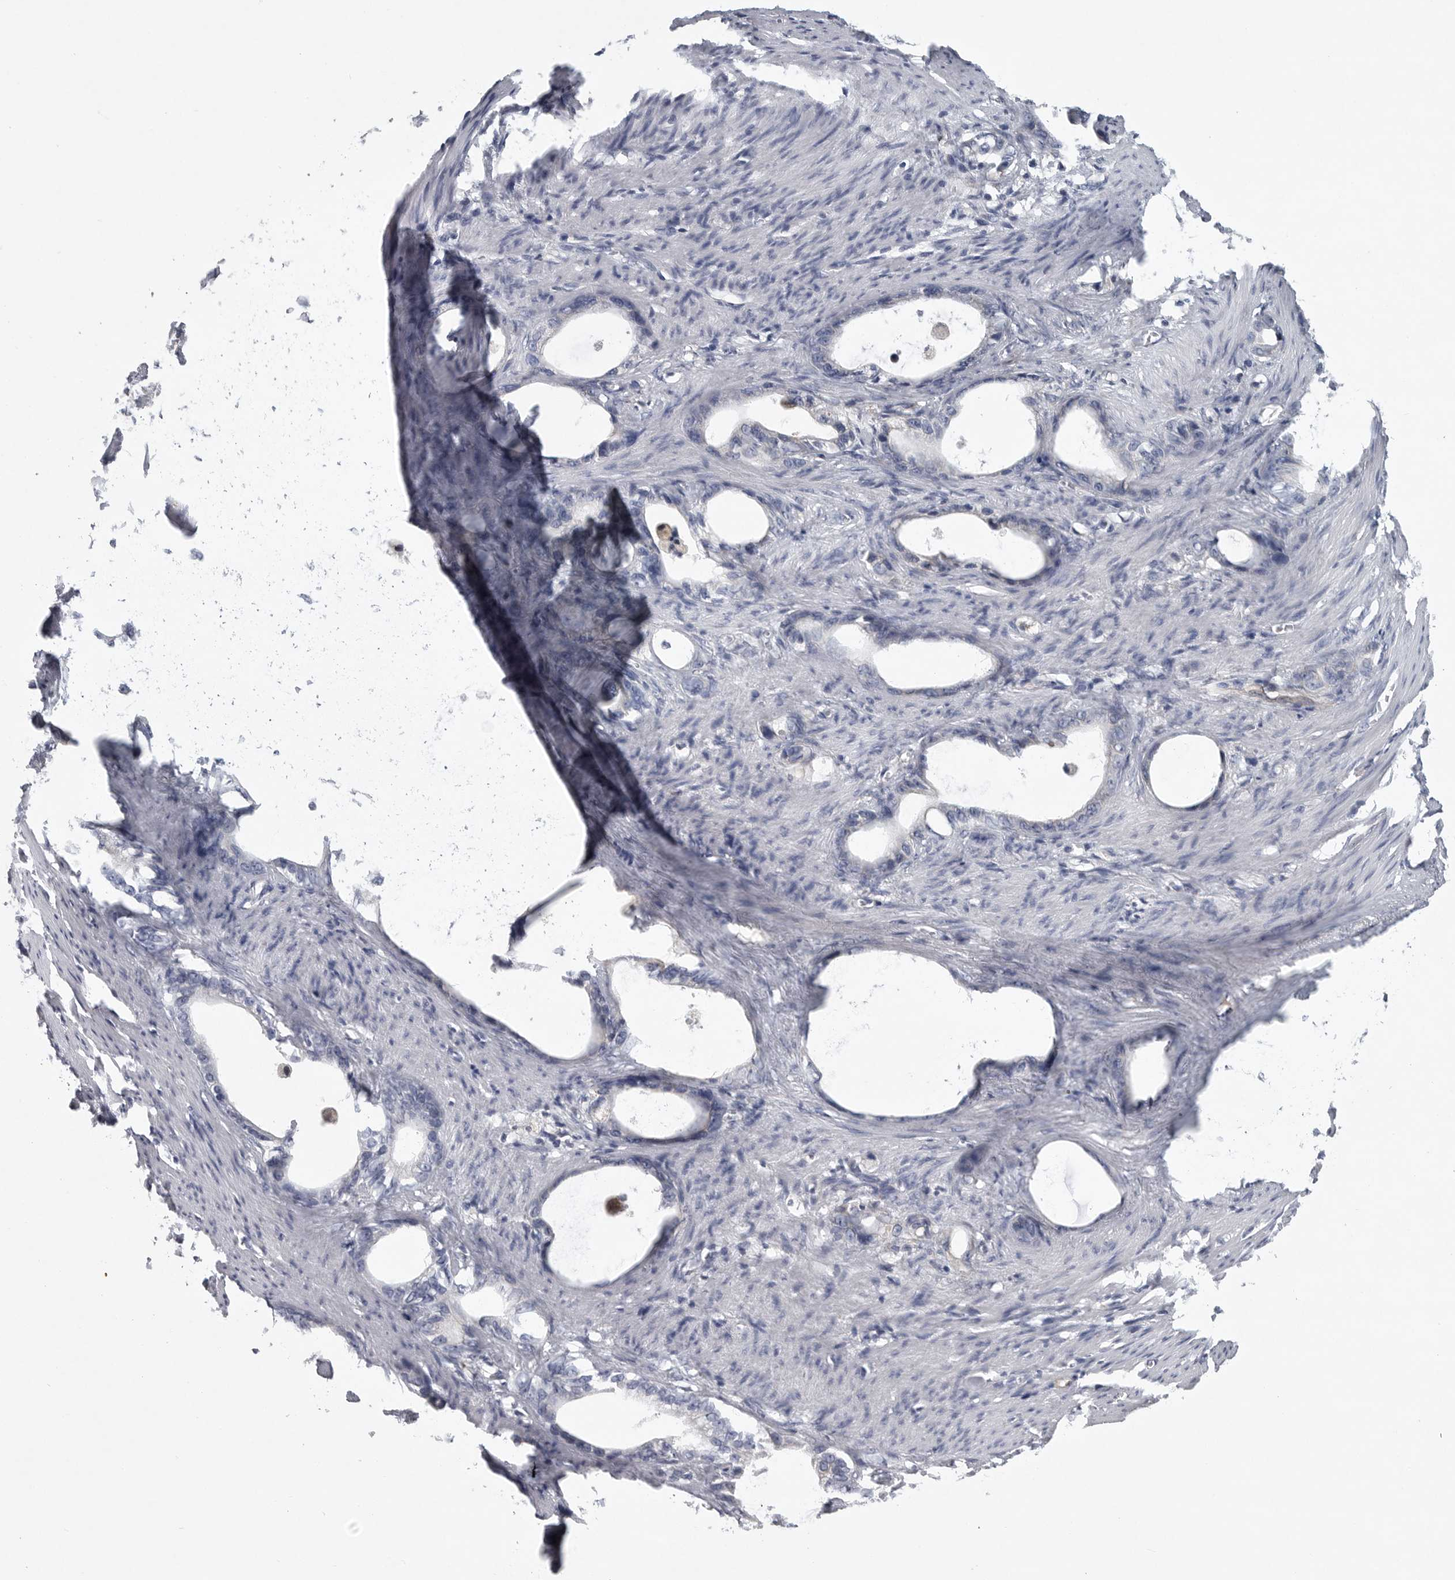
{"staining": {"intensity": "negative", "quantity": "none", "location": "none"}, "tissue": "stomach cancer", "cell_type": "Tumor cells", "image_type": "cancer", "snomed": [{"axis": "morphology", "description": "Adenocarcinoma, NOS"}, {"axis": "topography", "description": "Stomach"}], "caption": "Immunohistochemistry of stomach adenocarcinoma exhibits no staining in tumor cells.", "gene": "MINPP1", "patient": {"sex": "female", "age": 75}}